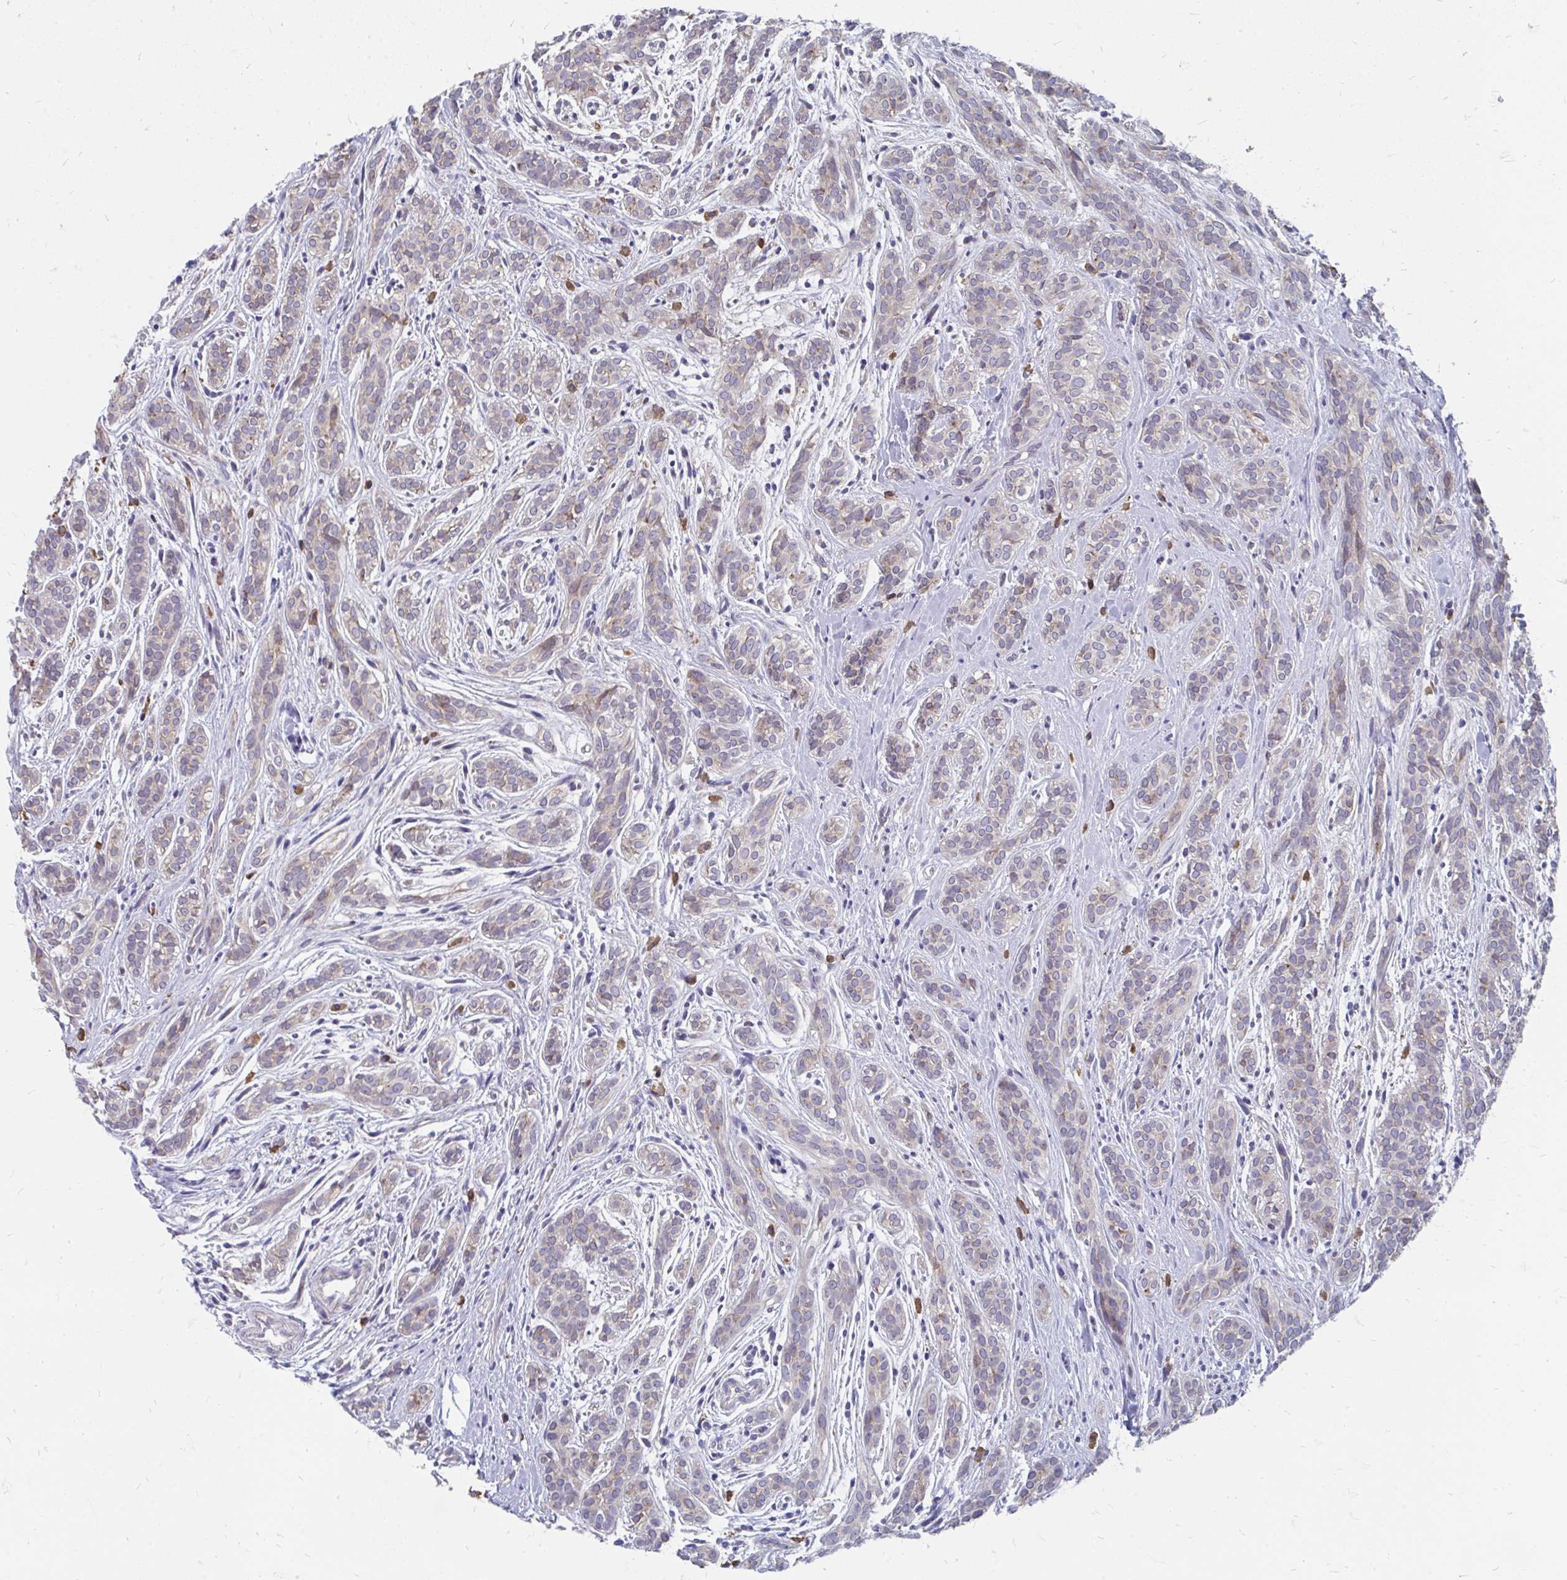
{"staining": {"intensity": "weak", "quantity": "<25%", "location": "cytoplasmic/membranous"}, "tissue": "head and neck cancer", "cell_type": "Tumor cells", "image_type": "cancer", "snomed": [{"axis": "morphology", "description": "Adenocarcinoma, NOS"}, {"axis": "topography", "description": "Head-Neck"}], "caption": "This is a micrograph of IHC staining of head and neck adenocarcinoma, which shows no staining in tumor cells.", "gene": "PABIR3", "patient": {"sex": "female", "age": 57}}